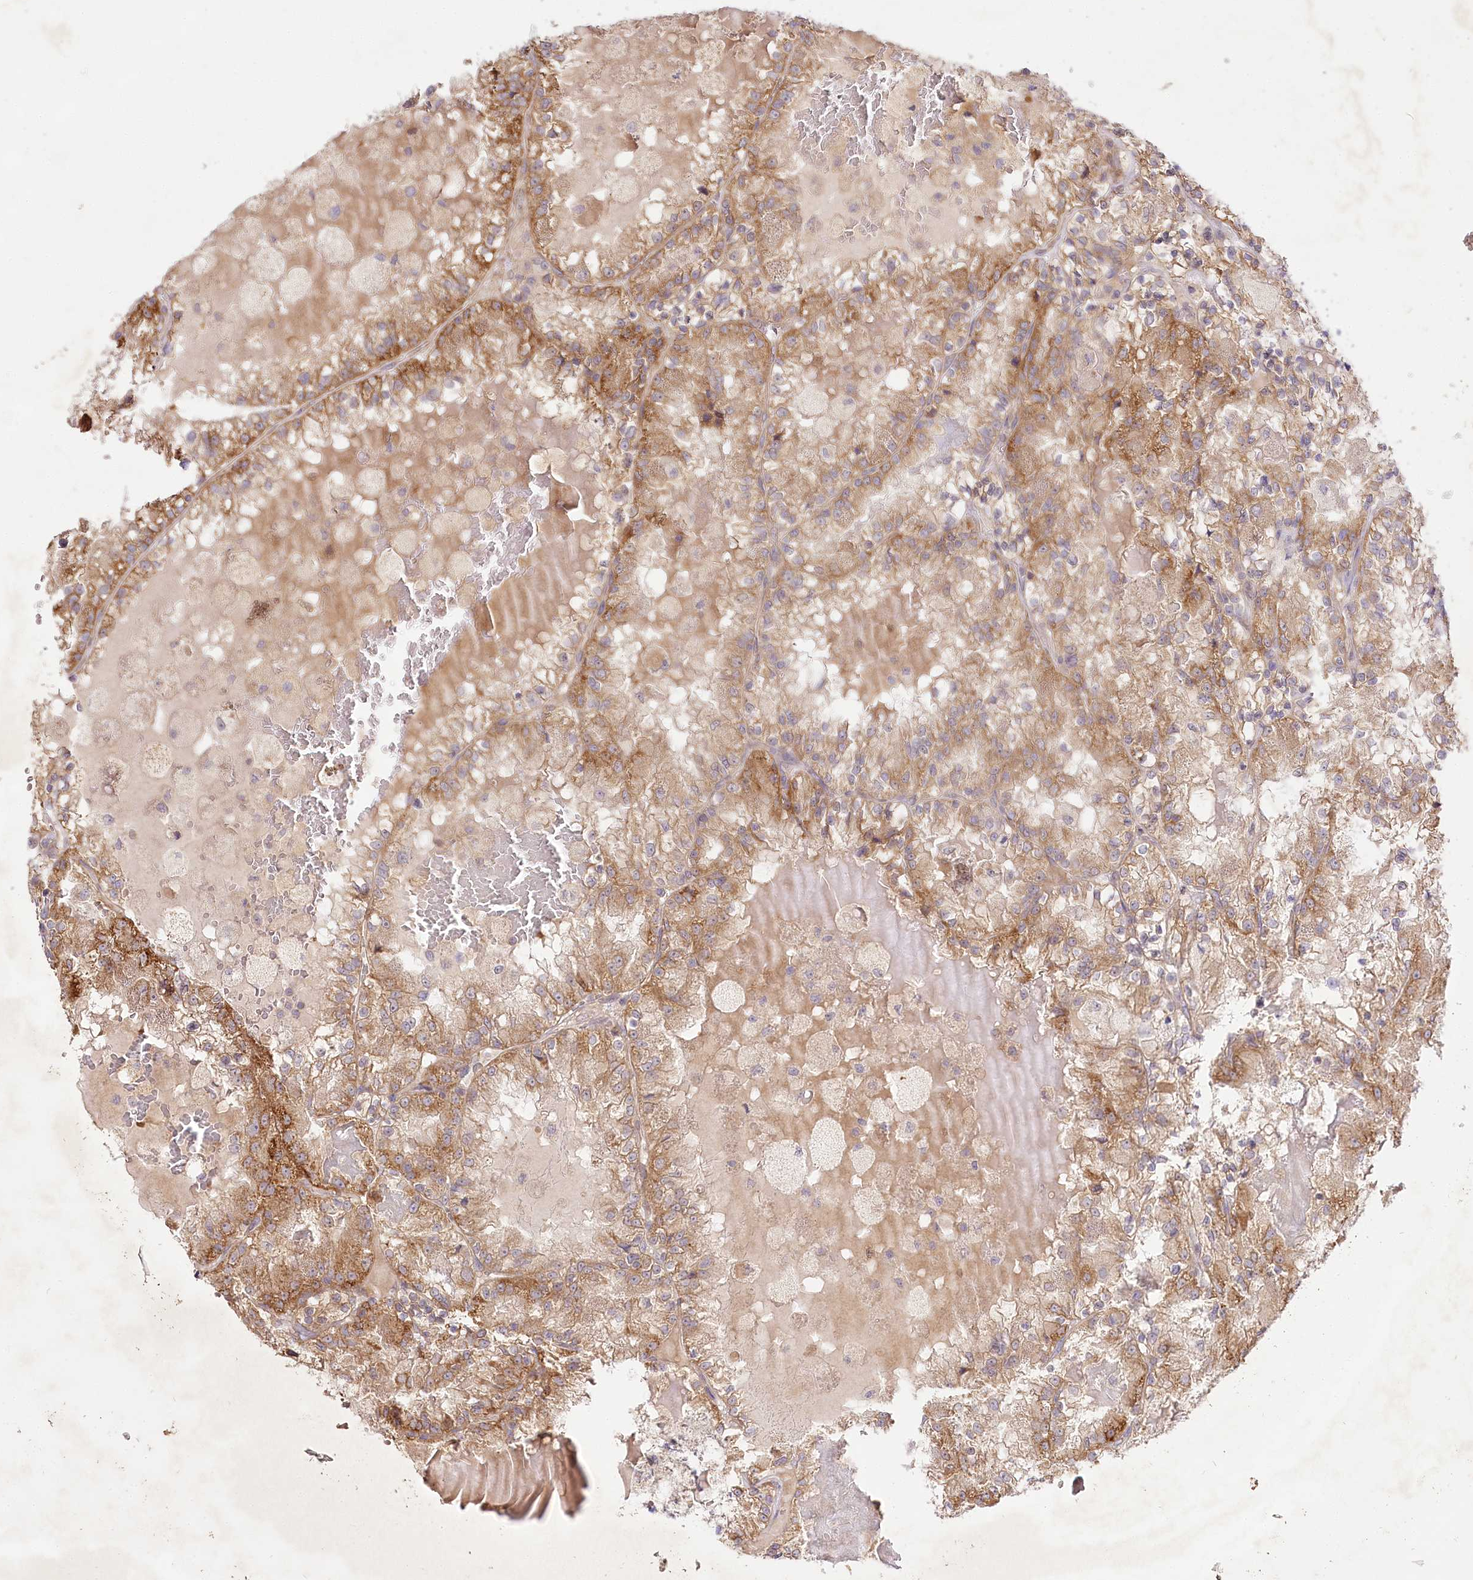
{"staining": {"intensity": "moderate", "quantity": ">75%", "location": "cytoplasmic/membranous"}, "tissue": "renal cancer", "cell_type": "Tumor cells", "image_type": "cancer", "snomed": [{"axis": "morphology", "description": "Adenocarcinoma, NOS"}, {"axis": "topography", "description": "Kidney"}], "caption": "A medium amount of moderate cytoplasmic/membranous expression is identified in about >75% of tumor cells in renal adenocarcinoma tissue. The staining is performed using DAB brown chromogen to label protein expression. The nuclei are counter-stained blue using hematoxylin.", "gene": "PYROXD1", "patient": {"sex": "female", "age": 56}}